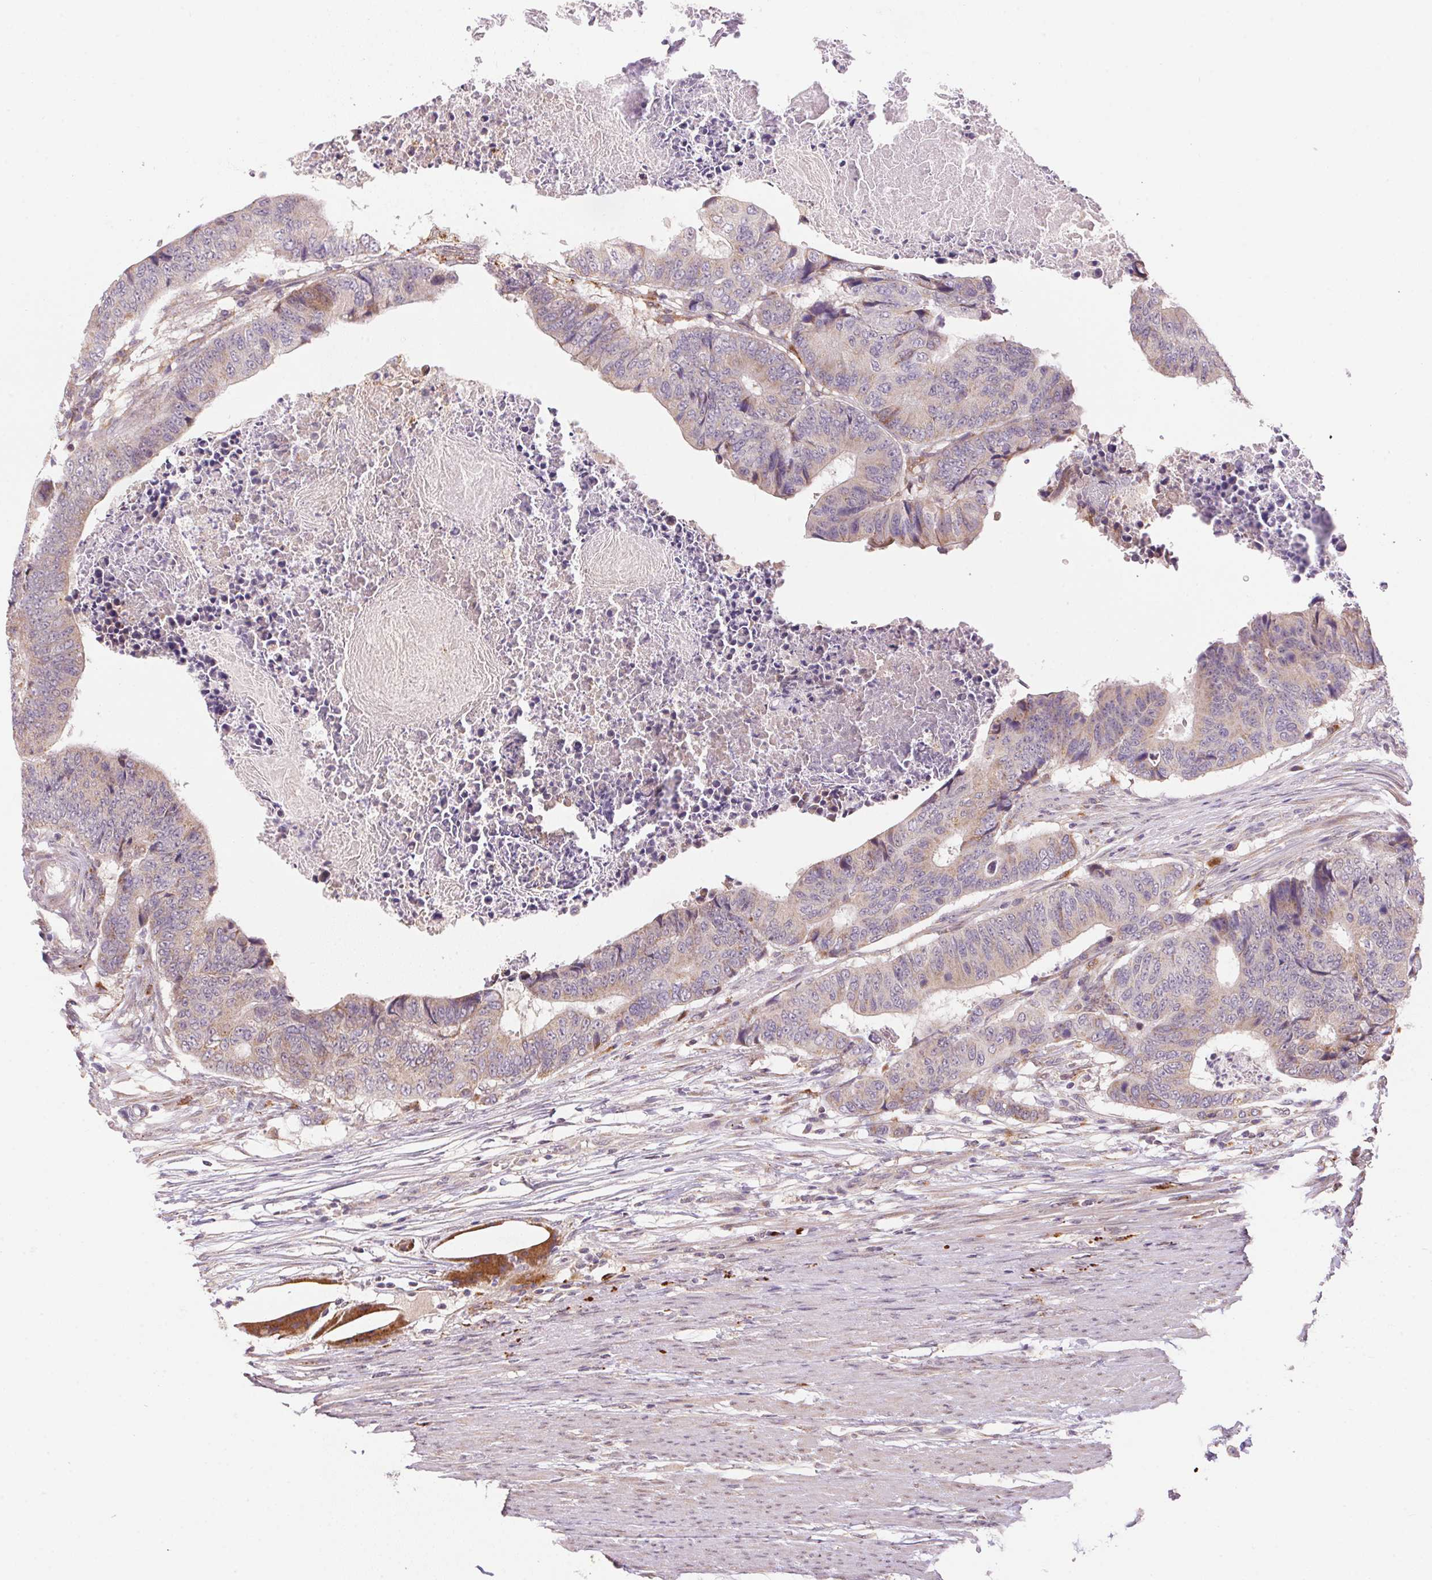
{"staining": {"intensity": "weak", "quantity": "25%-75%", "location": "cytoplasmic/membranous"}, "tissue": "colorectal cancer", "cell_type": "Tumor cells", "image_type": "cancer", "snomed": [{"axis": "morphology", "description": "Adenocarcinoma, NOS"}, {"axis": "topography", "description": "Colon"}], "caption": "A histopathology image showing weak cytoplasmic/membranous expression in approximately 25%-75% of tumor cells in adenocarcinoma (colorectal), as visualized by brown immunohistochemical staining.", "gene": "ADH5", "patient": {"sex": "female", "age": 48}}